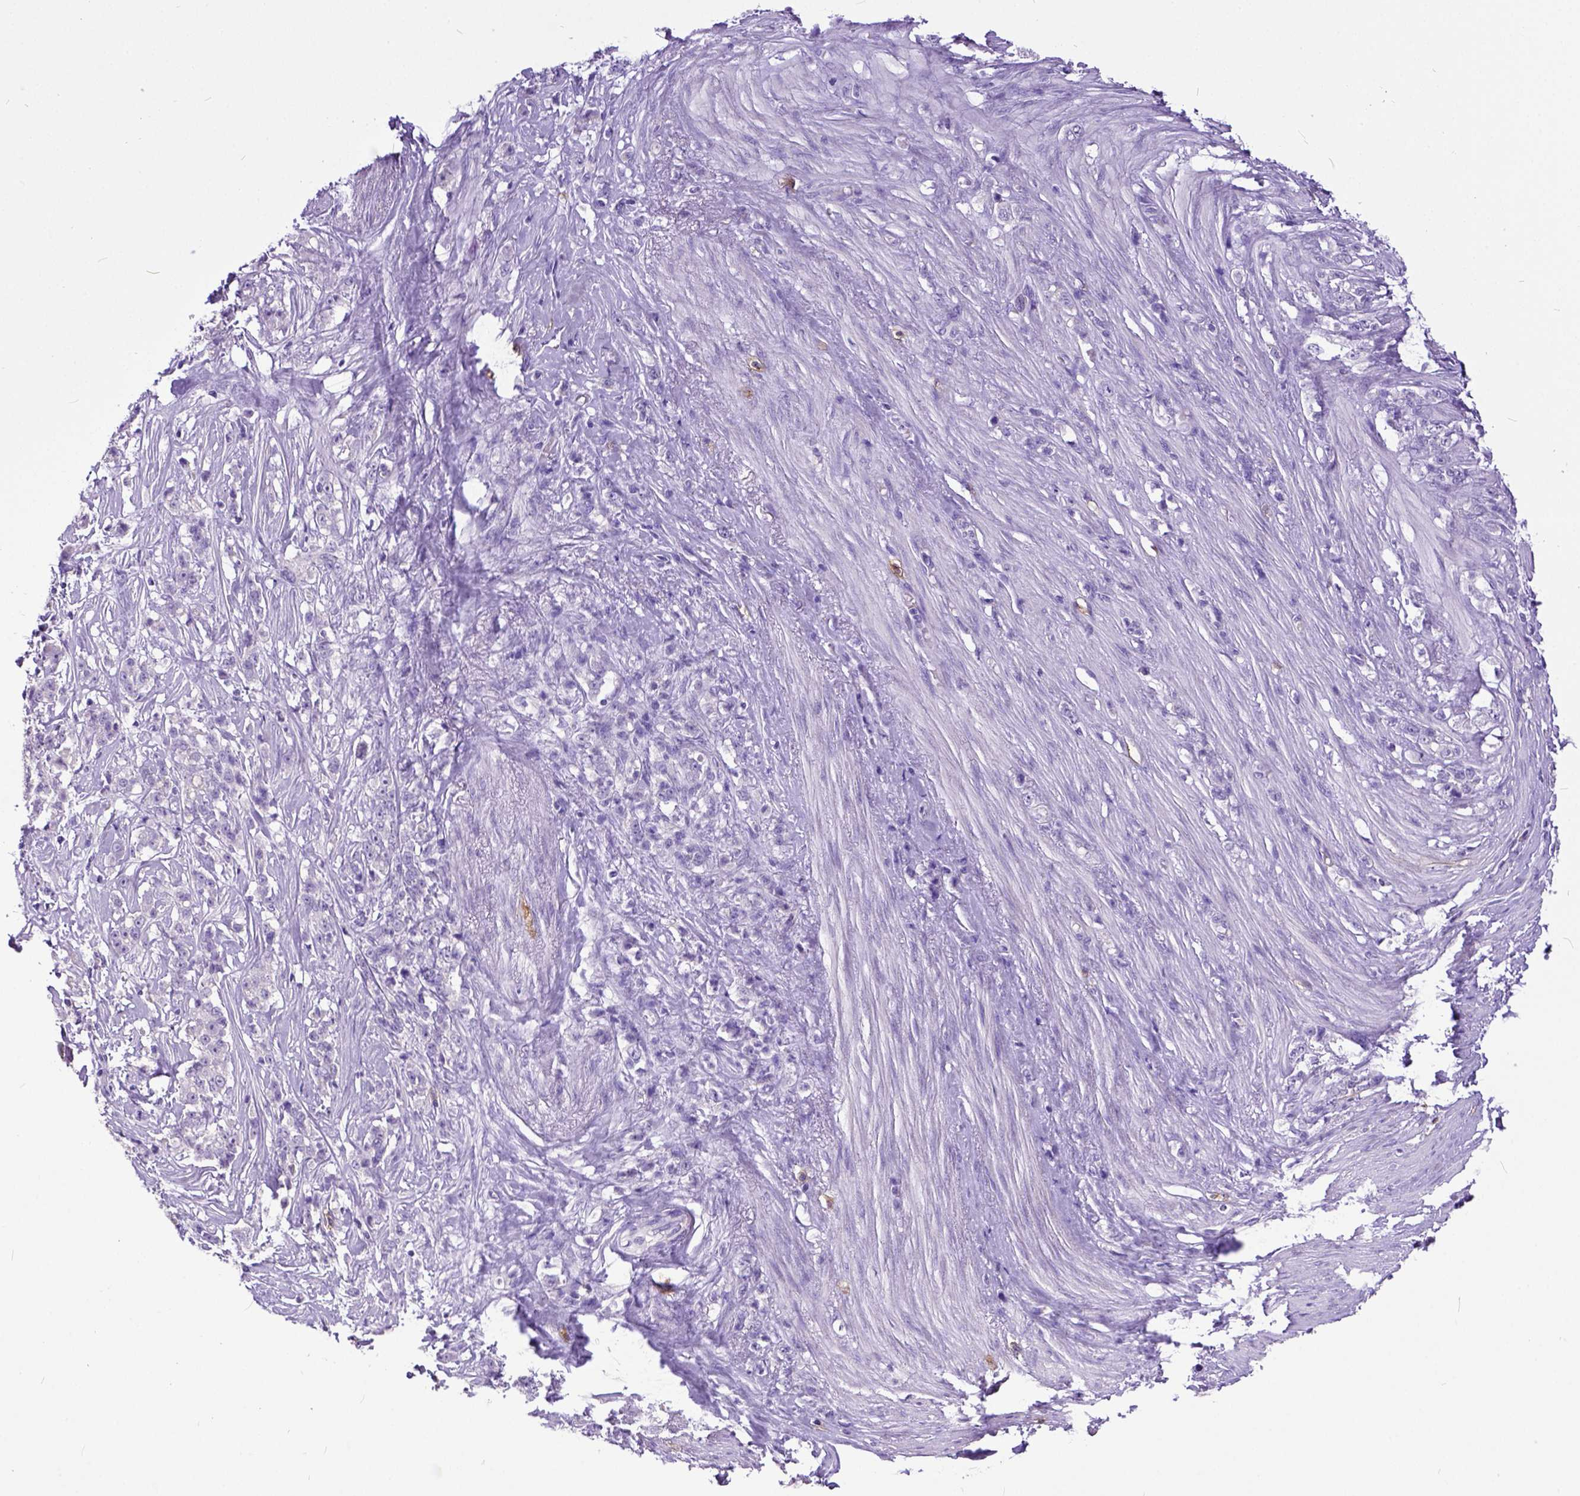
{"staining": {"intensity": "negative", "quantity": "none", "location": "none"}, "tissue": "stomach cancer", "cell_type": "Tumor cells", "image_type": "cancer", "snomed": [{"axis": "morphology", "description": "Adenocarcinoma, NOS"}, {"axis": "topography", "description": "Stomach, lower"}], "caption": "Tumor cells show no significant protein expression in stomach cancer (adenocarcinoma). The staining is performed using DAB (3,3'-diaminobenzidine) brown chromogen with nuclei counter-stained in using hematoxylin.", "gene": "KIT", "patient": {"sex": "male", "age": 88}}